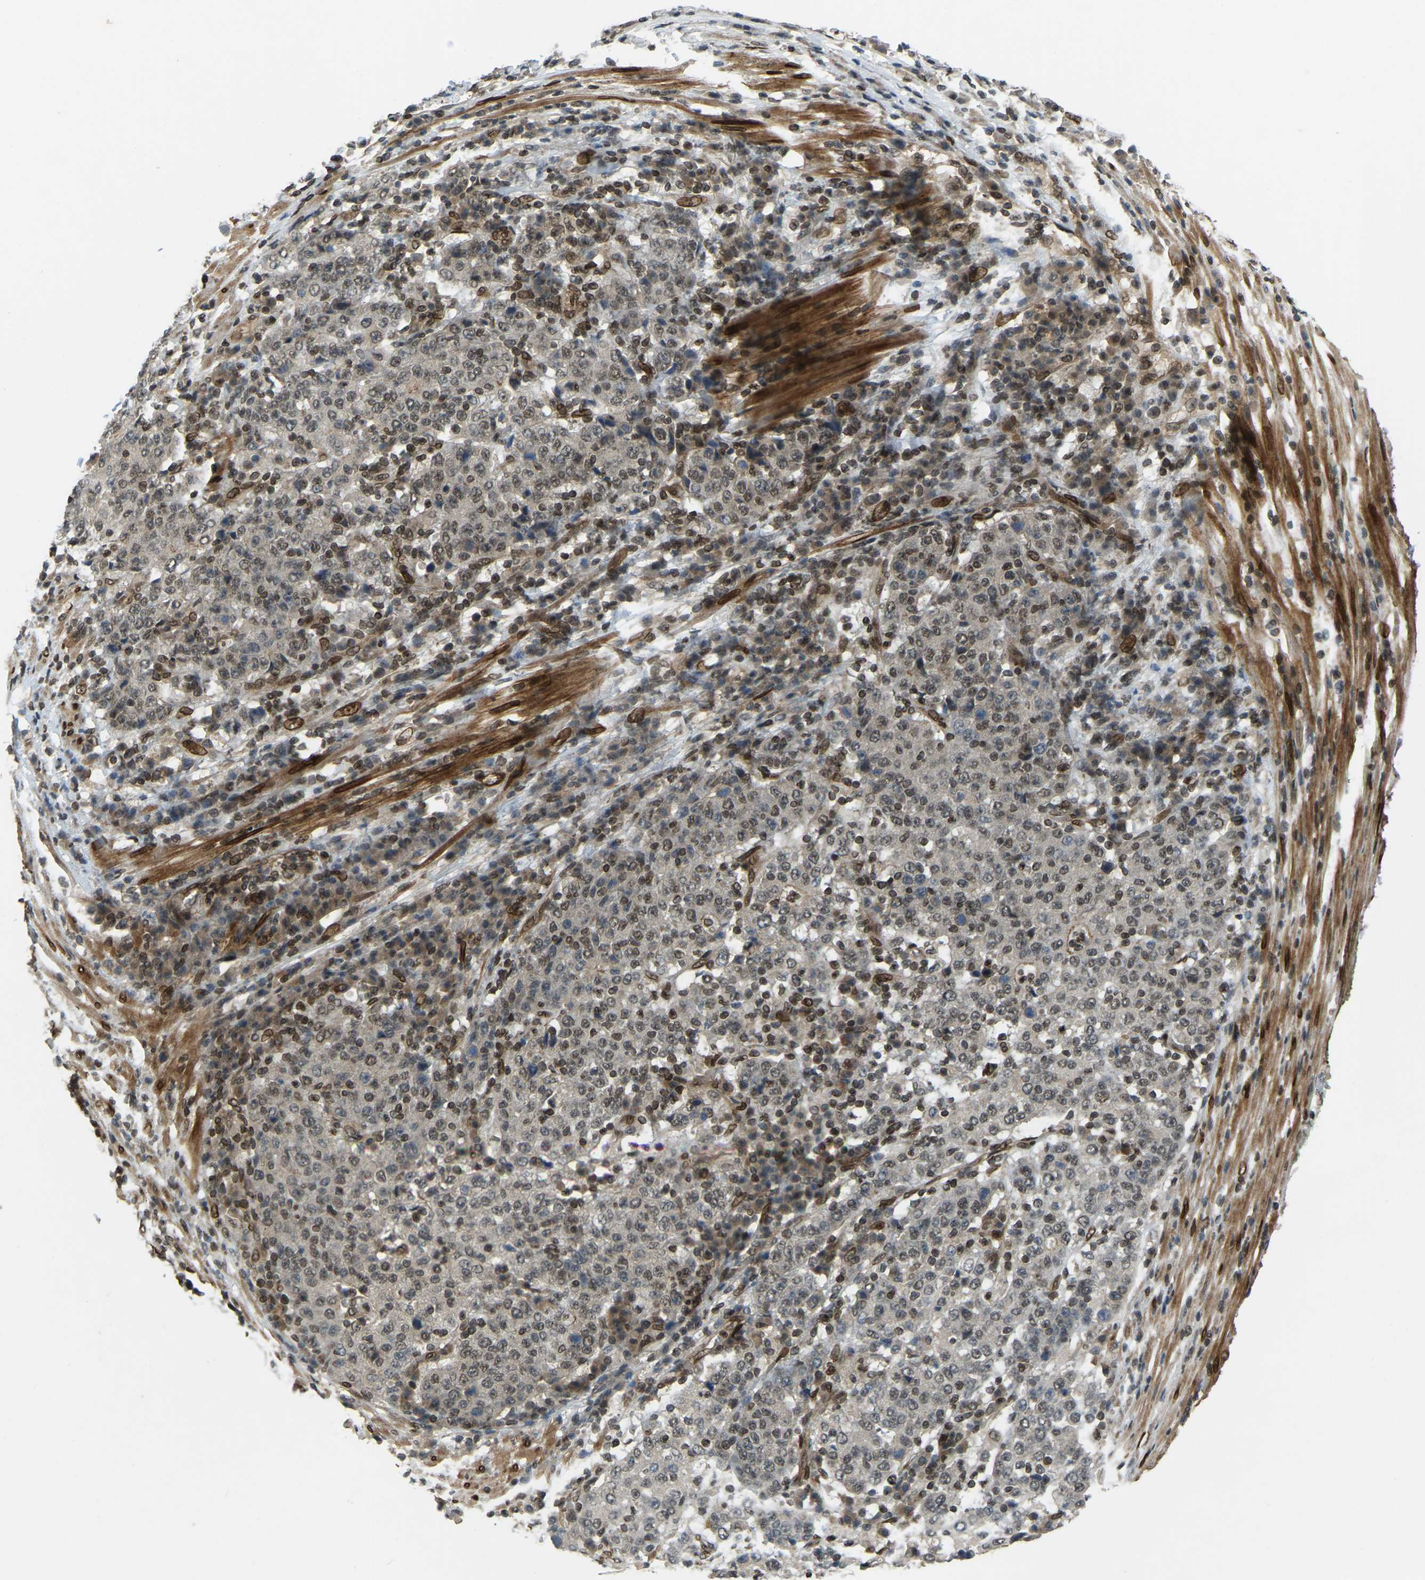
{"staining": {"intensity": "weak", "quantity": "<25%", "location": "nuclear"}, "tissue": "stomach cancer", "cell_type": "Tumor cells", "image_type": "cancer", "snomed": [{"axis": "morphology", "description": "Adenocarcinoma, NOS"}, {"axis": "topography", "description": "Stomach"}], "caption": "The micrograph shows no significant staining in tumor cells of stomach cancer (adenocarcinoma).", "gene": "SYNE1", "patient": {"sex": "male", "age": 59}}